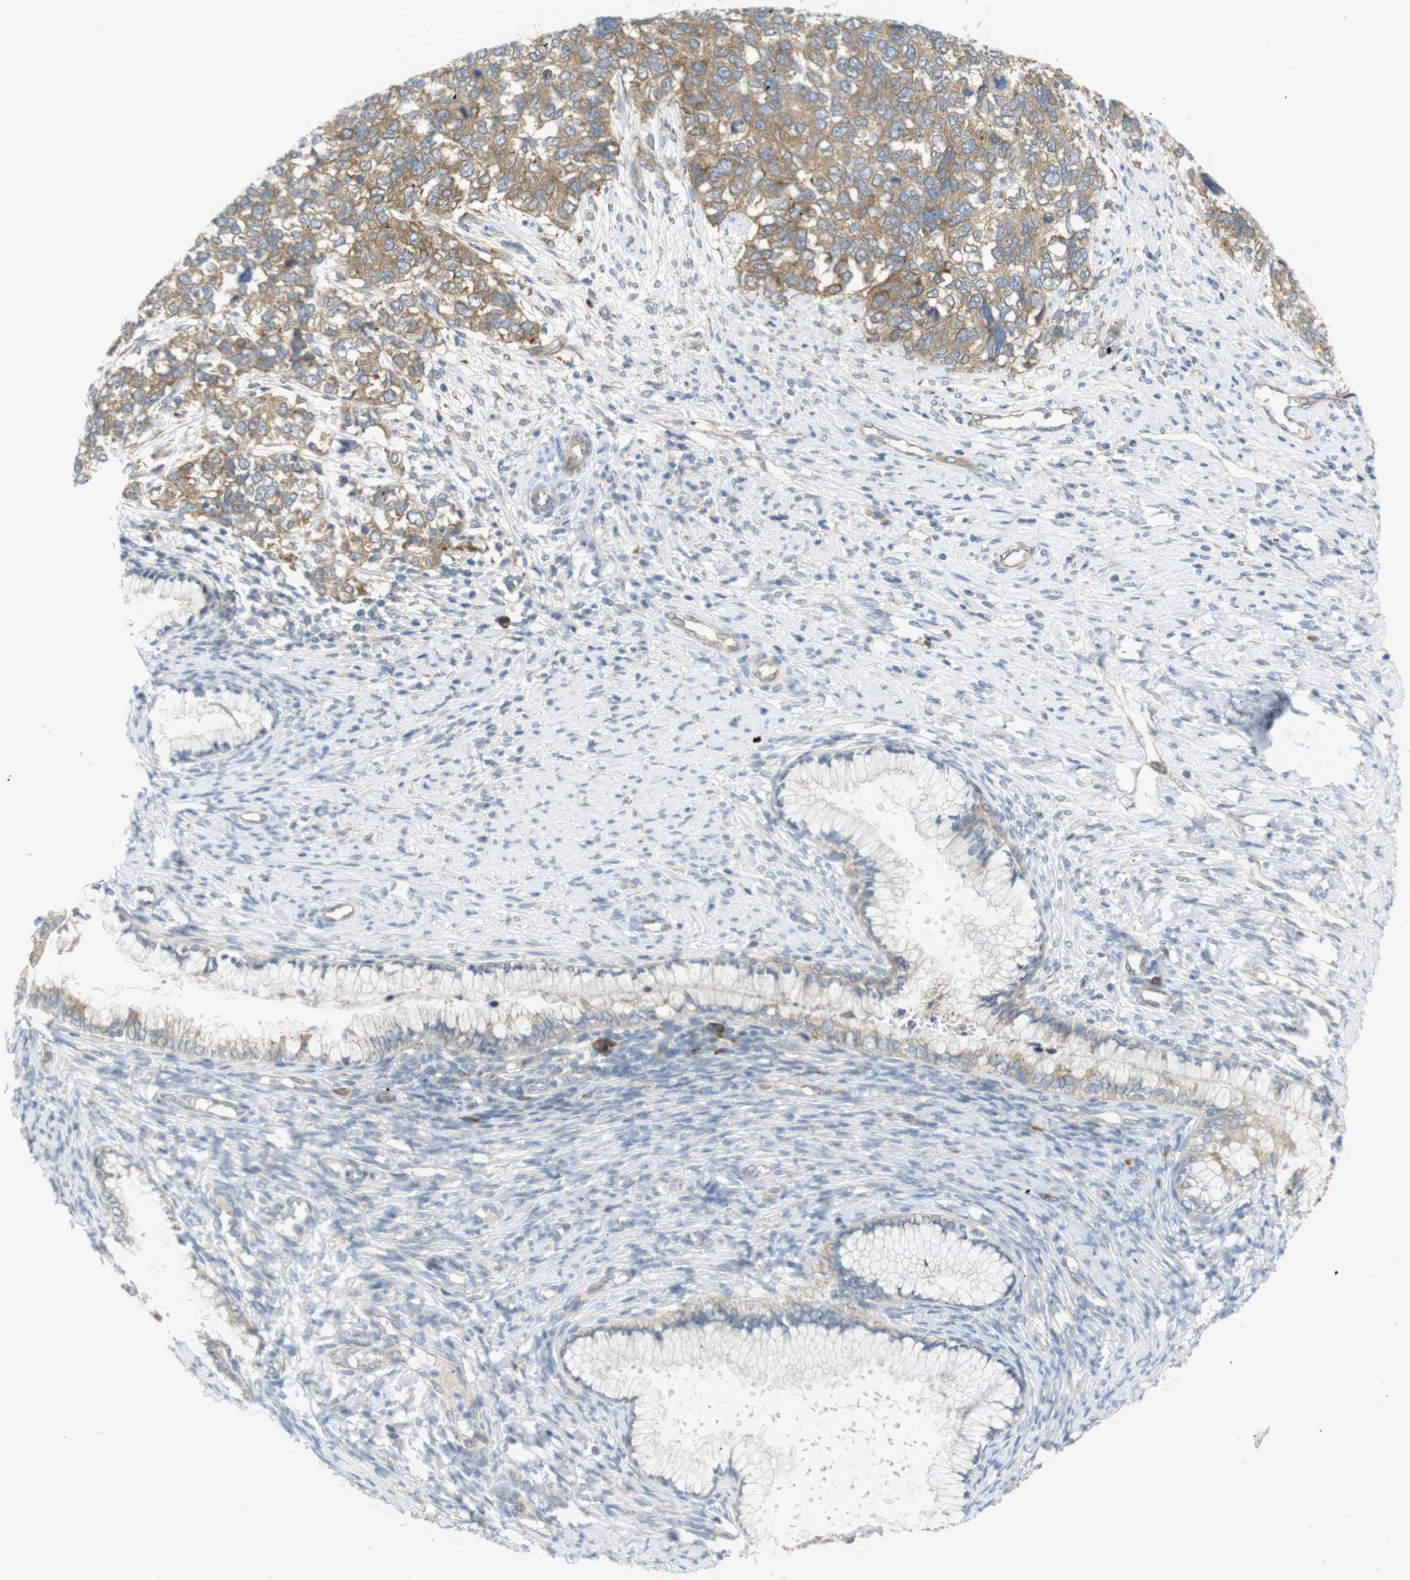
{"staining": {"intensity": "moderate", "quantity": ">75%", "location": "cytoplasmic/membranous"}, "tissue": "cervical cancer", "cell_type": "Tumor cells", "image_type": "cancer", "snomed": [{"axis": "morphology", "description": "Squamous cell carcinoma, NOS"}, {"axis": "topography", "description": "Cervix"}], "caption": "High-magnification brightfield microscopy of cervical cancer stained with DAB (brown) and counterstained with hematoxylin (blue). tumor cells exhibit moderate cytoplasmic/membranous expression is identified in about>75% of cells. (DAB (3,3'-diaminobenzidine) = brown stain, brightfield microscopy at high magnification).", "gene": "GJC3", "patient": {"sex": "female", "age": 63}}